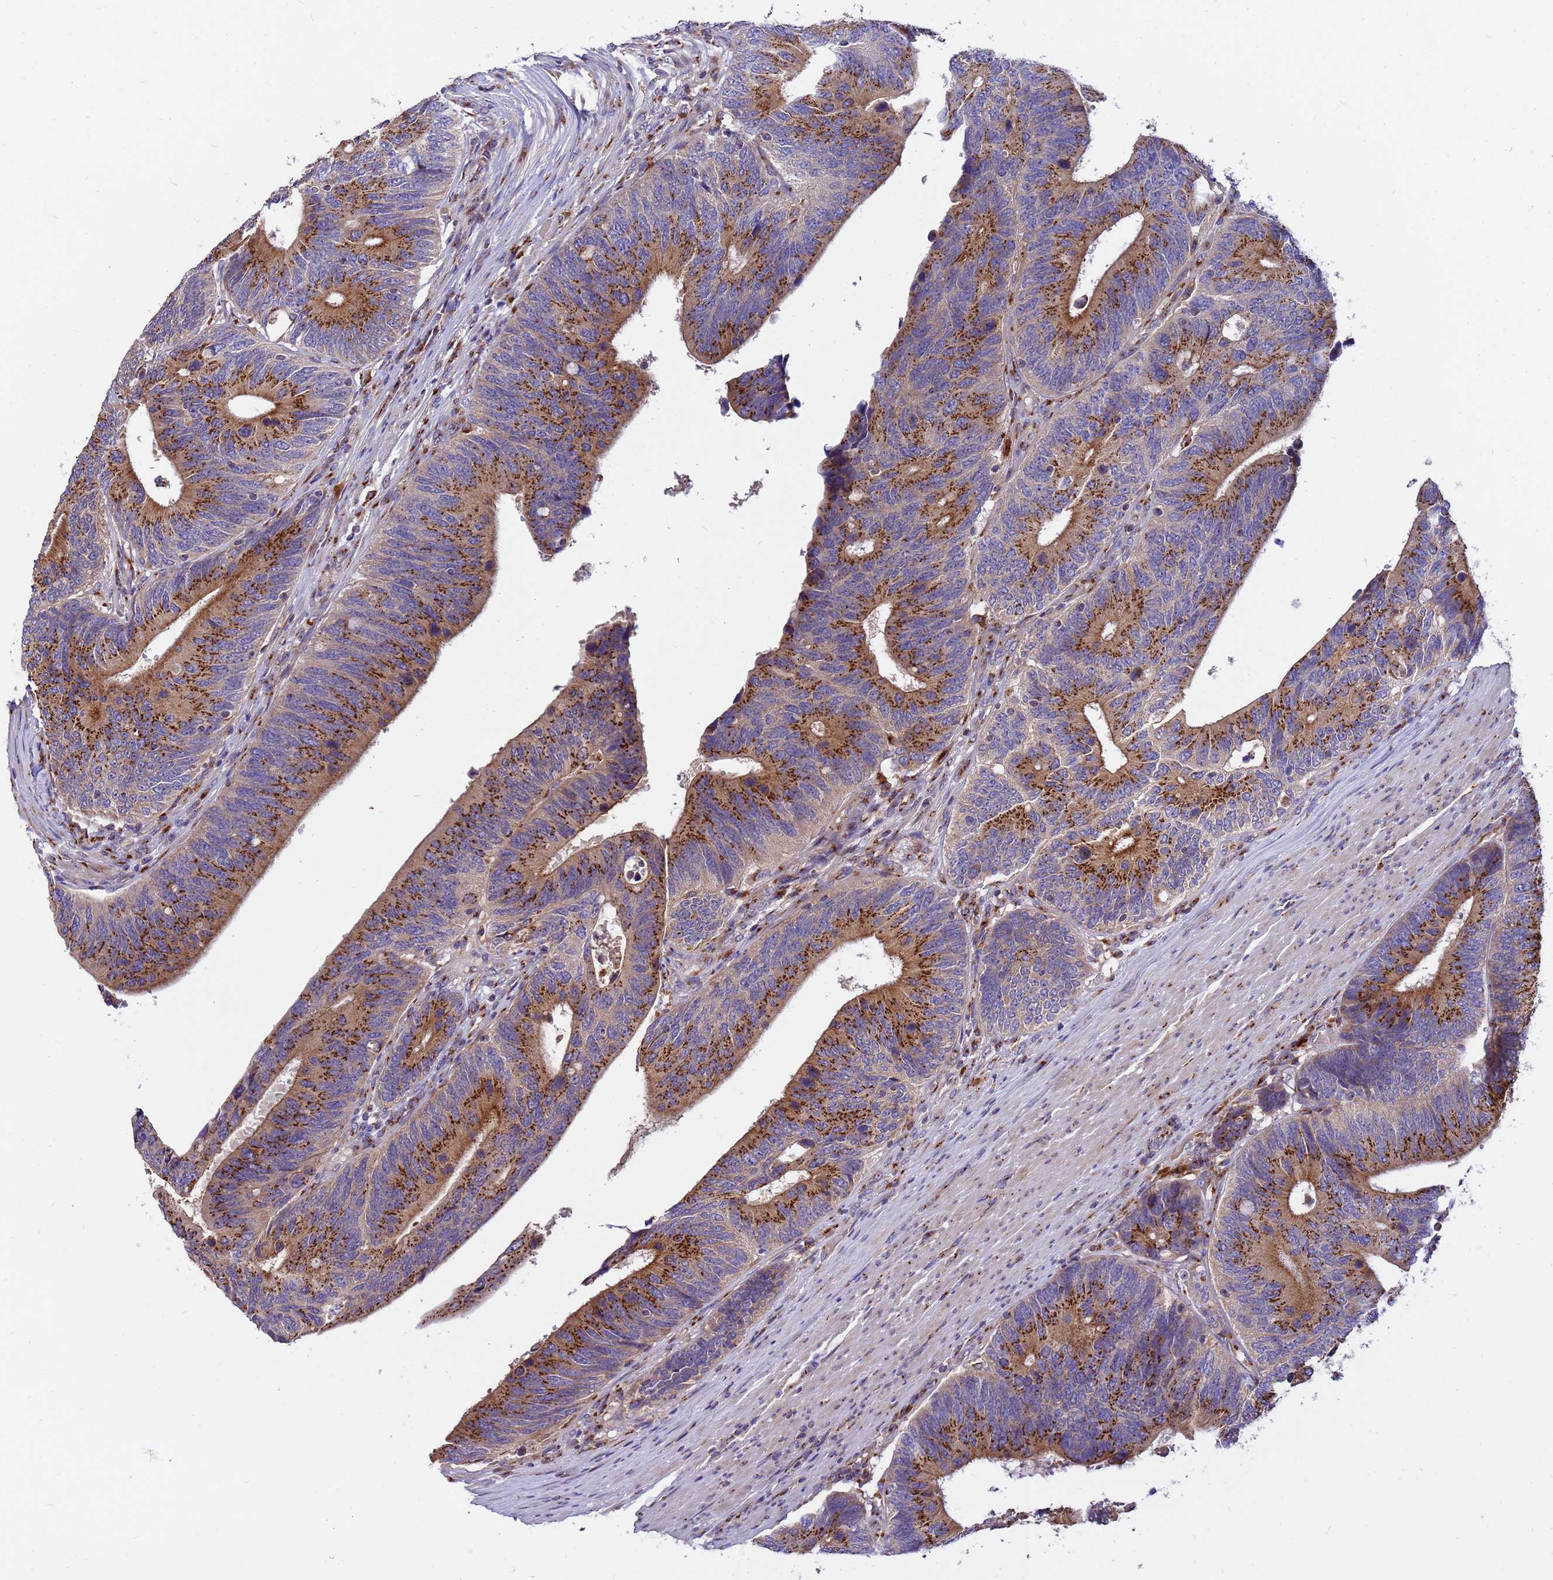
{"staining": {"intensity": "strong", "quantity": ">75%", "location": "cytoplasmic/membranous"}, "tissue": "colorectal cancer", "cell_type": "Tumor cells", "image_type": "cancer", "snomed": [{"axis": "morphology", "description": "Adenocarcinoma, NOS"}, {"axis": "topography", "description": "Colon"}], "caption": "A brown stain highlights strong cytoplasmic/membranous positivity of a protein in colorectal cancer tumor cells.", "gene": "HPS3", "patient": {"sex": "male", "age": 87}}